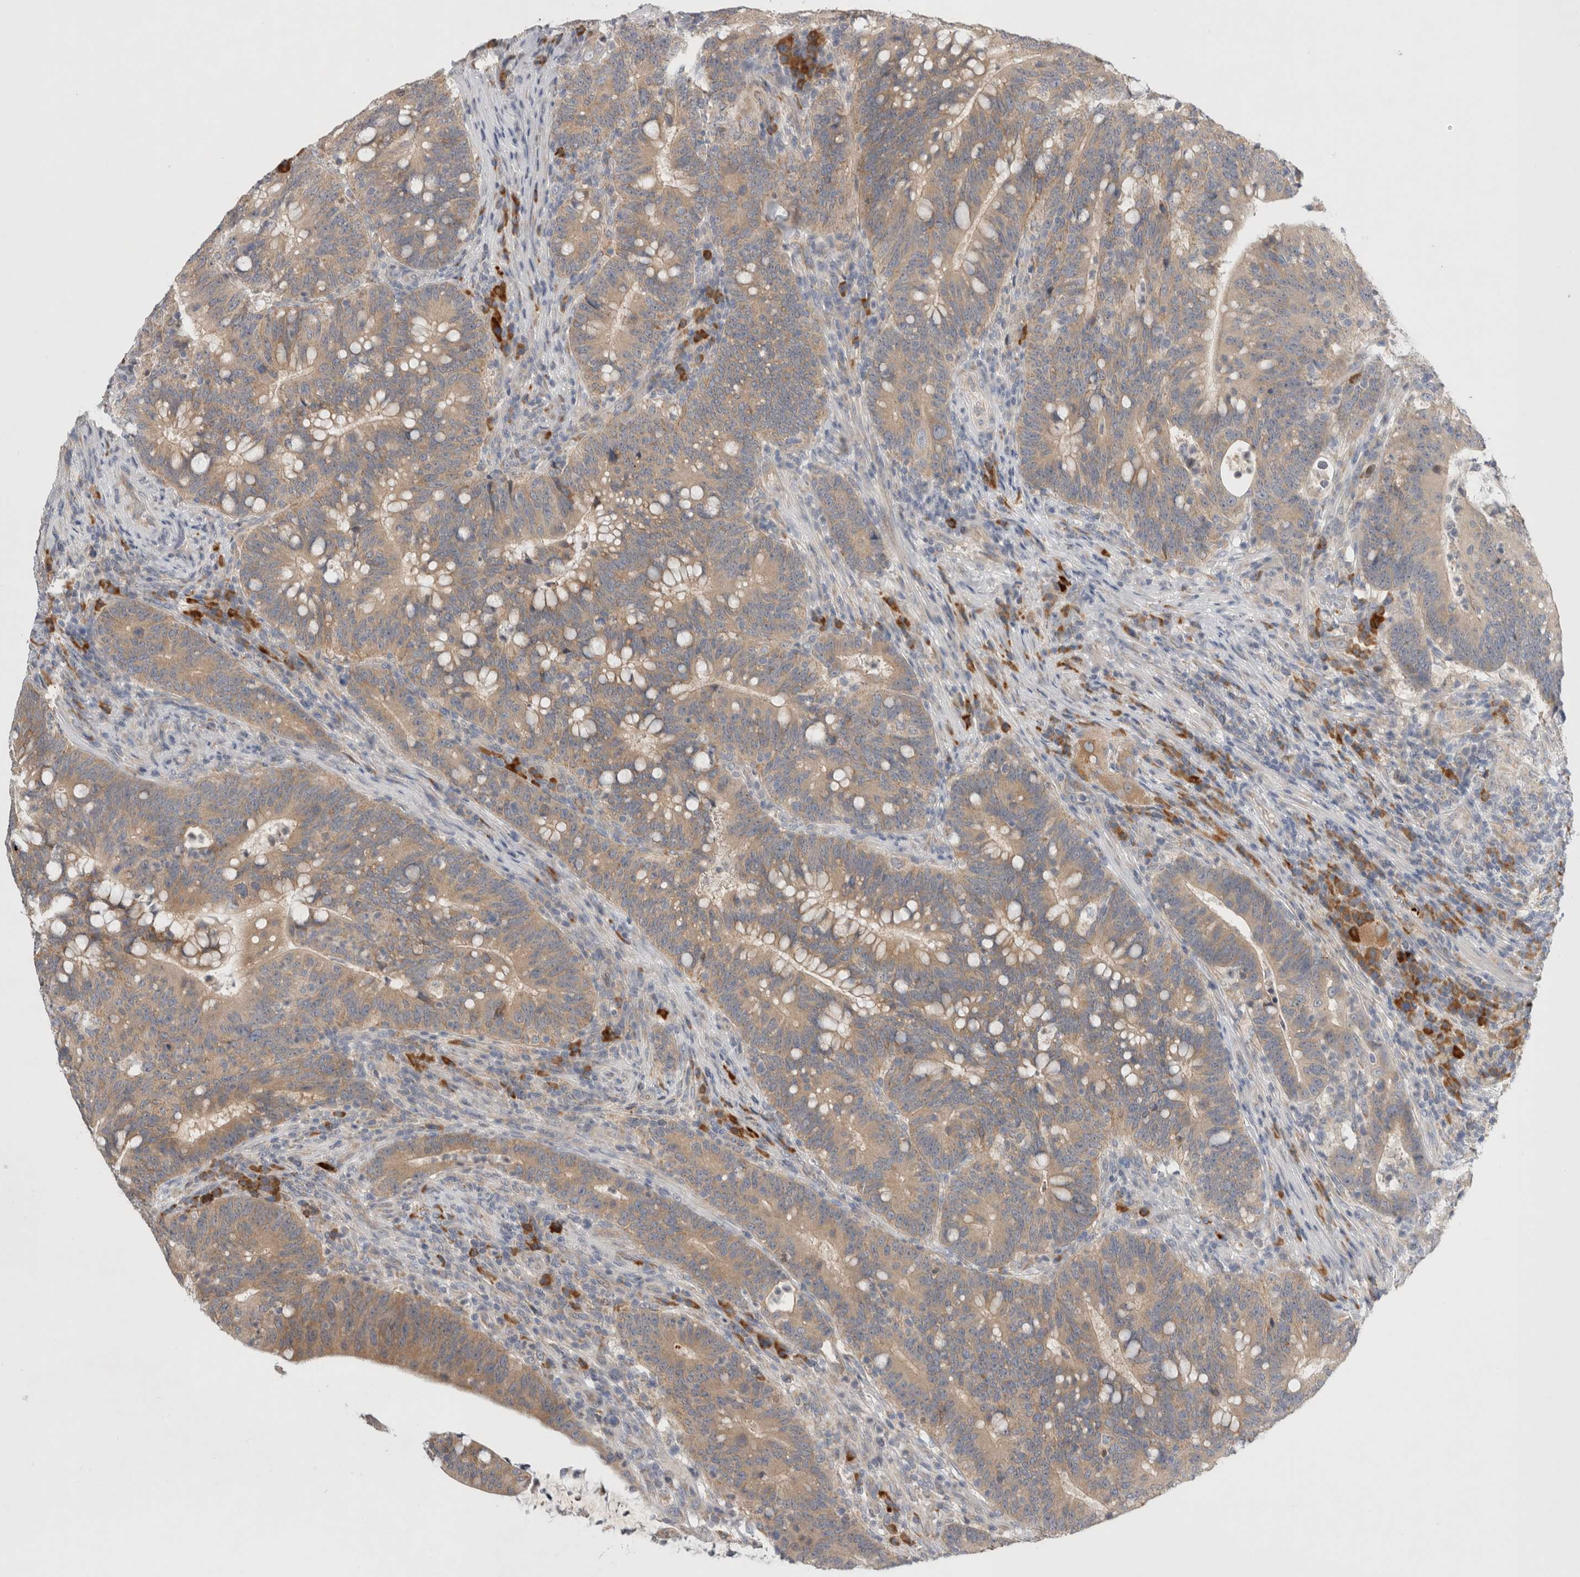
{"staining": {"intensity": "moderate", "quantity": ">75%", "location": "cytoplasmic/membranous"}, "tissue": "colorectal cancer", "cell_type": "Tumor cells", "image_type": "cancer", "snomed": [{"axis": "morphology", "description": "Adenocarcinoma, NOS"}, {"axis": "topography", "description": "Colon"}], "caption": "Tumor cells exhibit medium levels of moderate cytoplasmic/membranous positivity in approximately >75% of cells in human colorectal cancer. The protein of interest is stained brown, and the nuclei are stained in blue (DAB IHC with brightfield microscopy, high magnification).", "gene": "NEDD4L", "patient": {"sex": "female", "age": 66}}